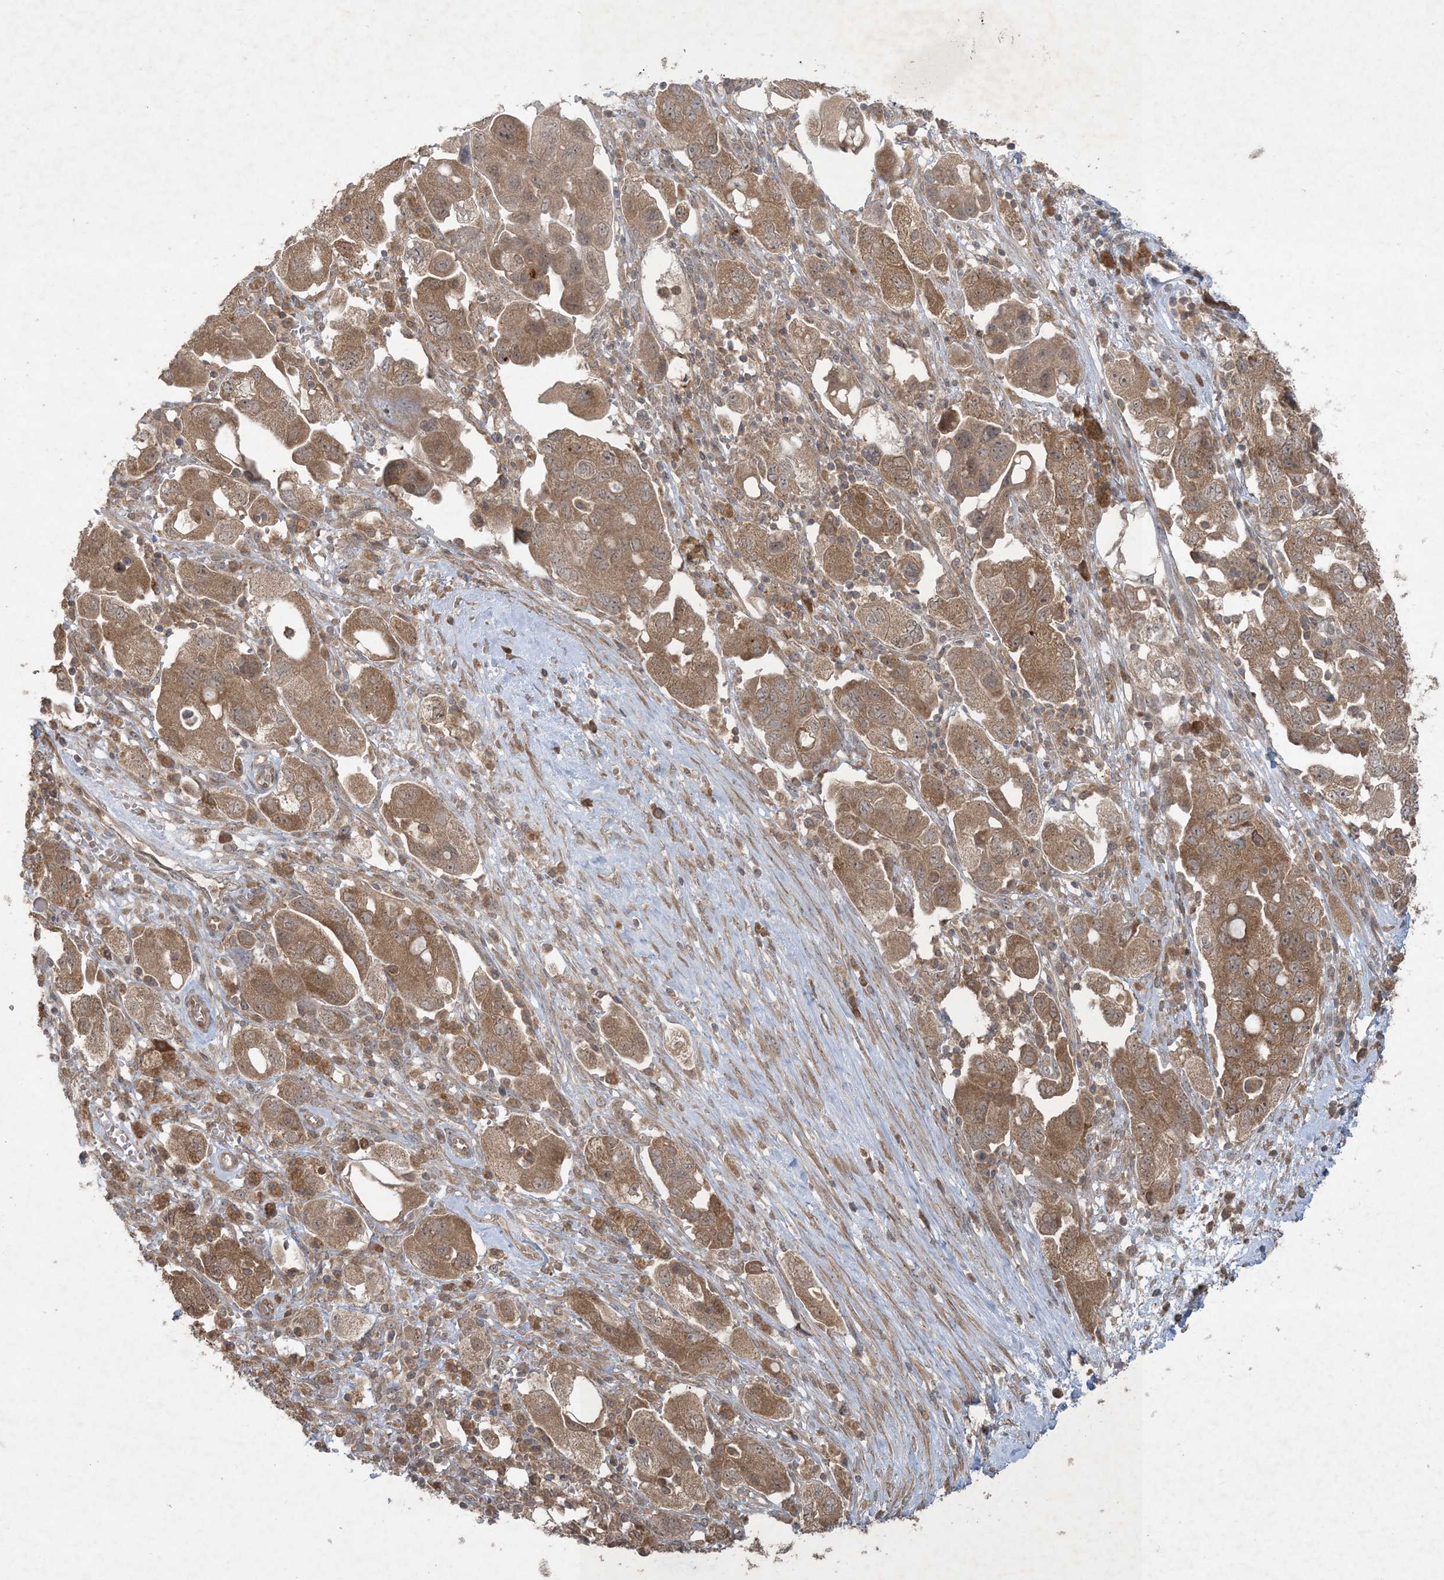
{"staining": {"intensity": "moderate", "quantity": ">75%", "location": "cytoplasmic/membranous,nuclear"}, "tissue": "ovarian cancer", "cell_type": "Tumor cells", "image_type": "cancer", "snomed": [{"axis": "morphology", "description": "Carcinoma, NOS"}, {"axis": "morphology", "description": "Cystadenocarcinoma, serous, NOS"}, {"axis": "topography", "description": "Ovary"}], "caption": "DAB (3,3'-diaminobenzidine) immunohistochemical staining of ovarian cancer demonstrates moderate cytoplasmic/membranous and nuclear protein staining in about >75% of tumor cells. The staining was performed using DAB (3,3'-diaminobenzidine), with brown indicating positive protein expression. Nuclei are stained blue with hematoxylin.", "gene": "NRBP2", "patient": {"sex": "female", "age": 69}}